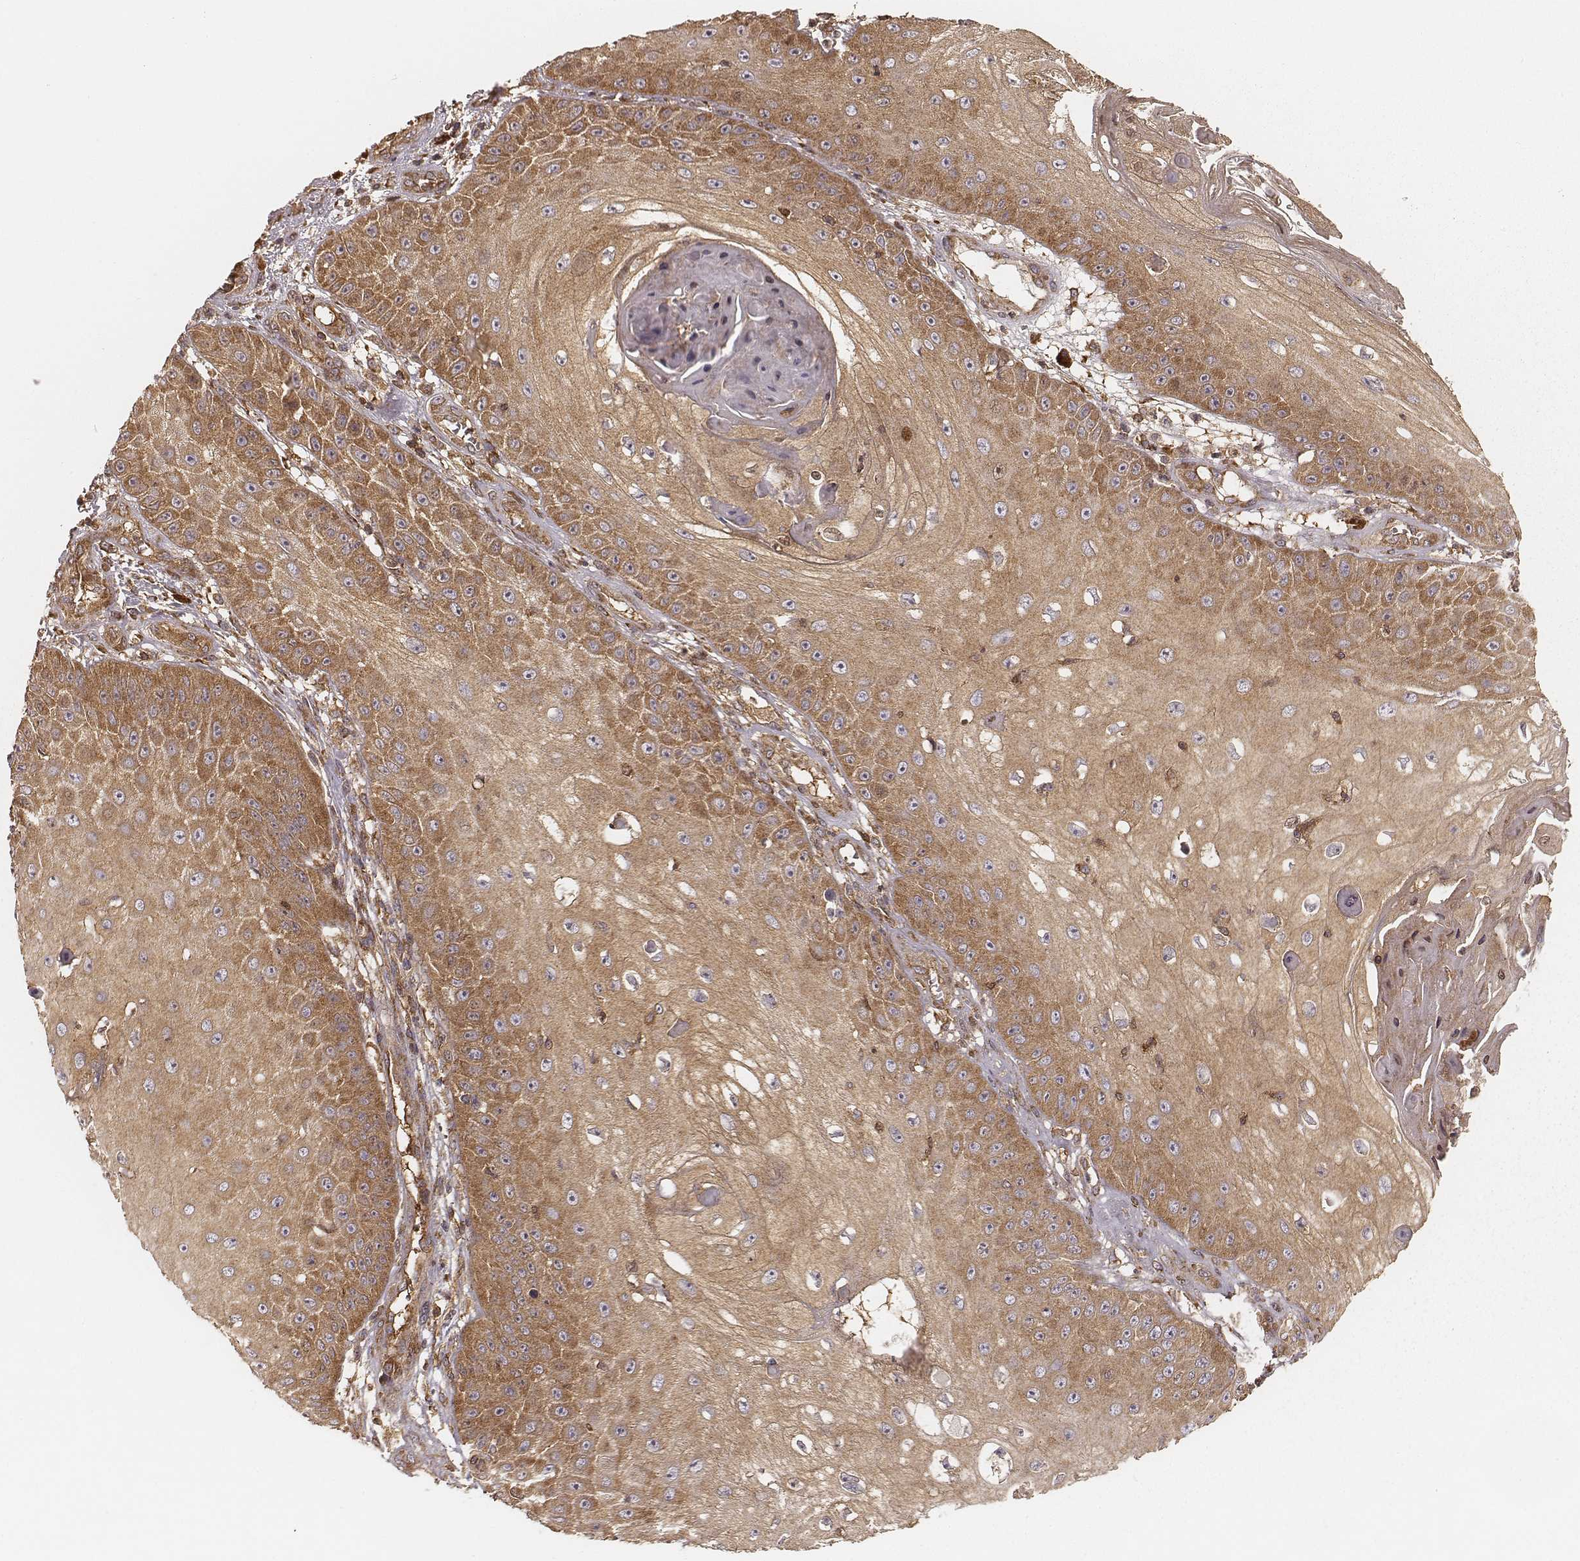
{"staining": {"intensity": "moderate", "quantity": ">75%", "location": "cytoplasmic/membranous"}, "tissue": "skin cancer", "cell_type": "Tumor cells", "image_type": "cancer", "snomed": [{"axis": "morphology", "description": "Squamous cell carcinoma, NOS"}, {"axis": "topography", "description": "Skin"}], "caption": "High-power microscopy captured an immunohistochemistry photomicrograph of squamous cell carcinoma (skin), revealing moderate cytoplasmic/membranous expression in approximately >75% of tumor cells. The protein is shown in brown color, while the nuclei are stained blue.", "gene": "CARS1", "patient": {"sex": "male", "age": 70}}